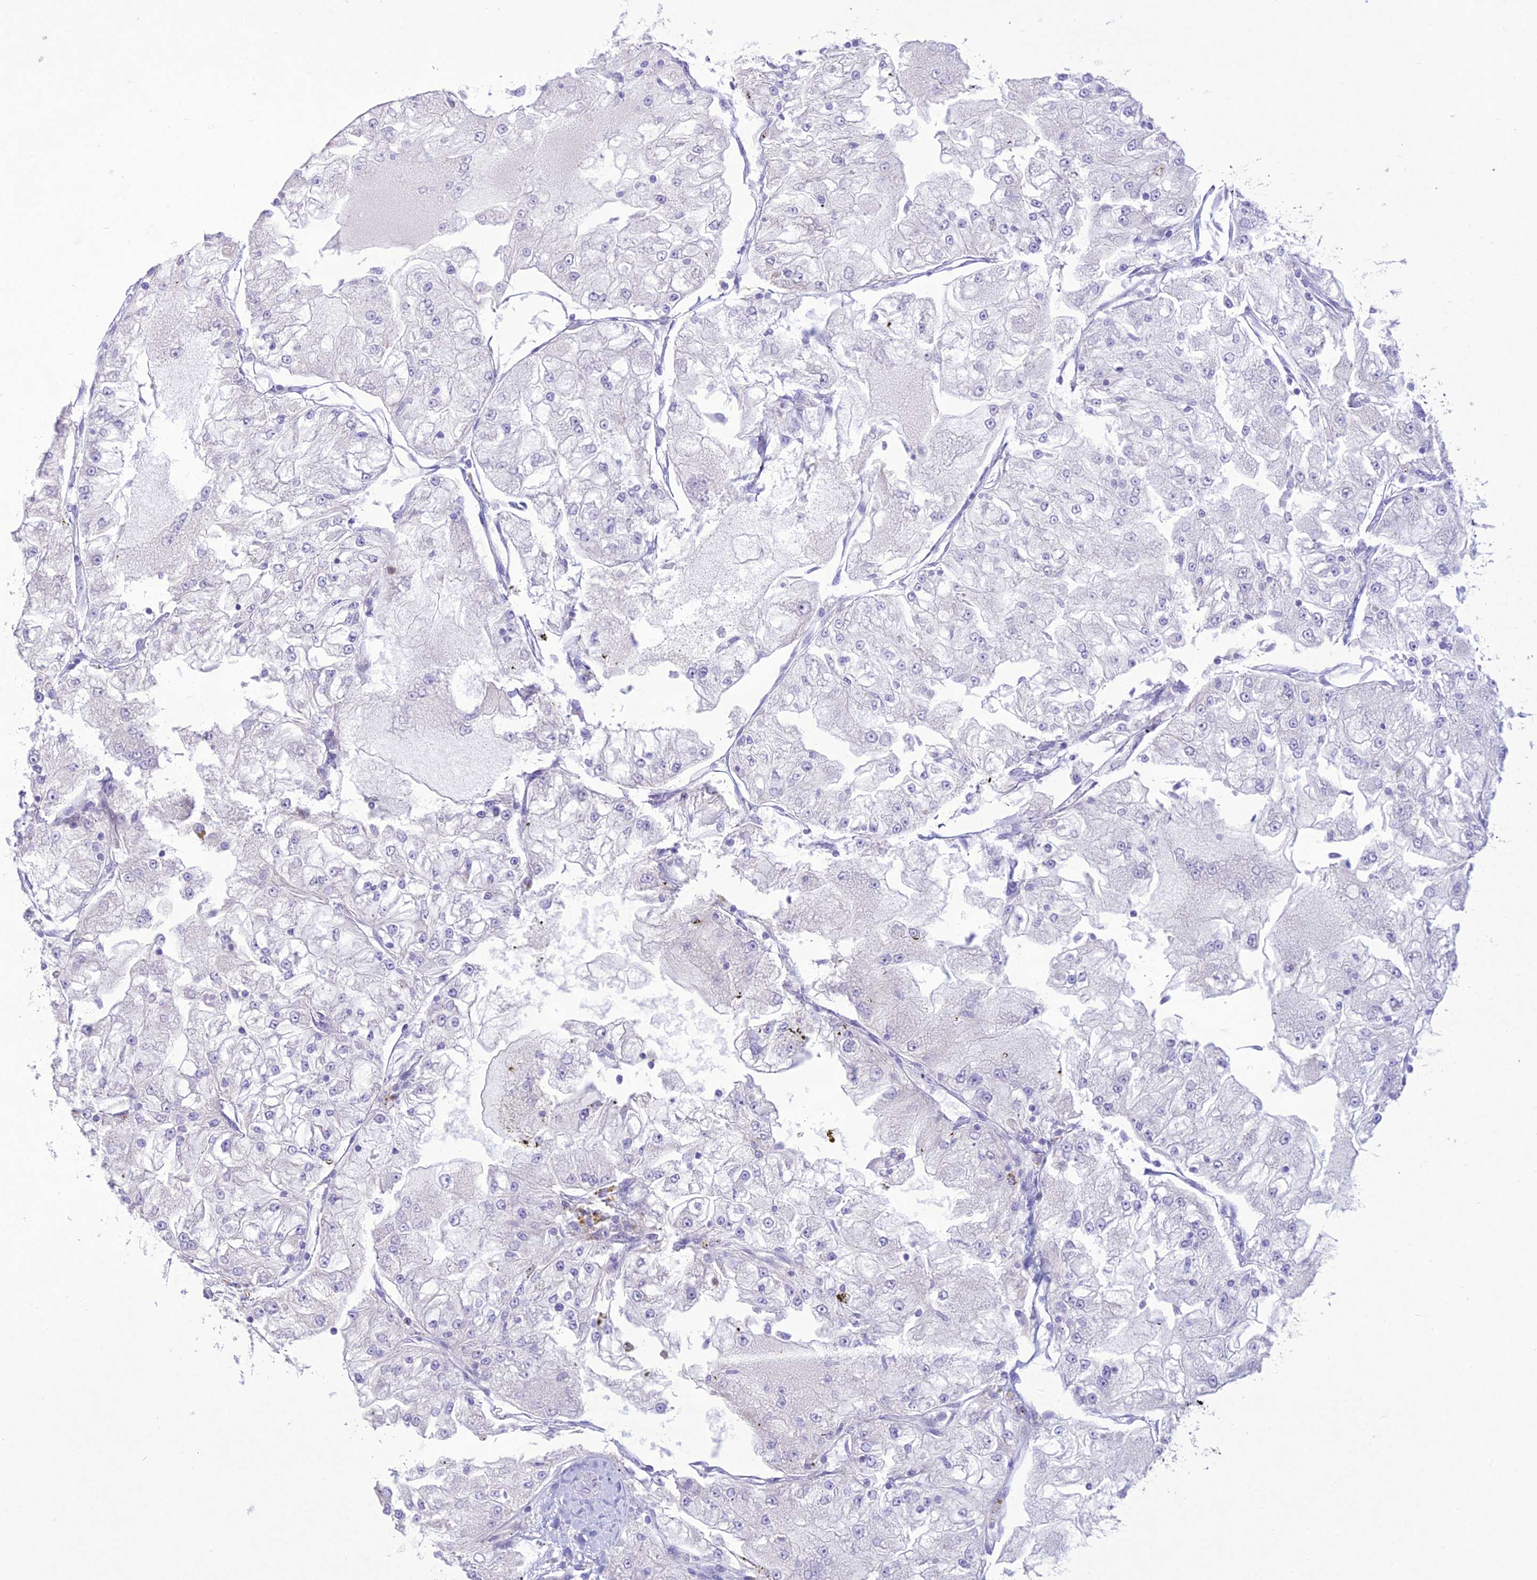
{"staining": {"intensity": "negative", "quantity": "none", "location": "none"}, "tissue": "renal cancer", "cell_type": "Tumor cells", "image_type": "cancer", "snomed": [{"axis": "morphology", "description": "Adenocarcinoma, NOS"}, {"axis": "topography", "description": "Kidney"}], "caption": "This is a photomicrograph of IHC staining of adenocarcinoma (renal), which shows no expression in tumor cells.", "gene": "SLC13A5", "patient": {"sex": "female", "age": 72}}